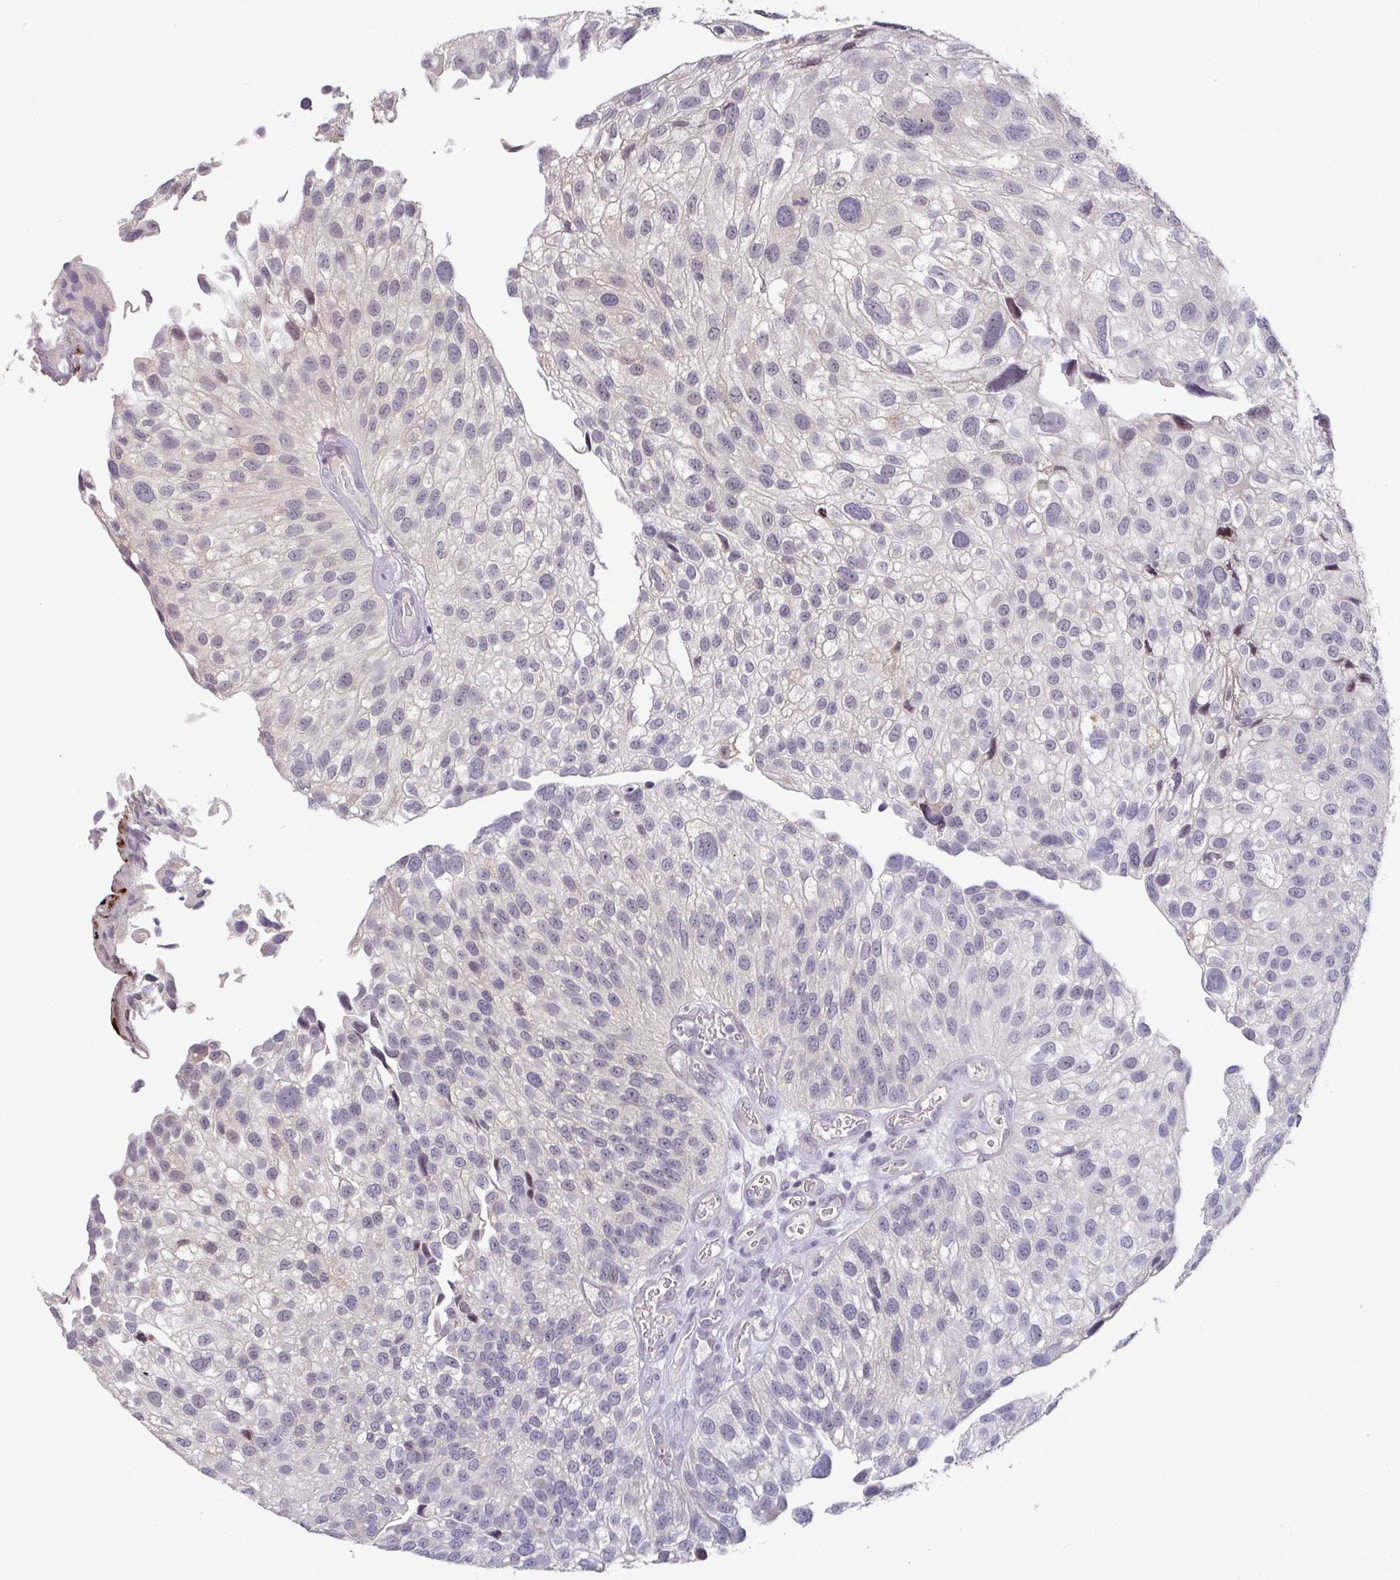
{"staining": {"intensity": "negative", "quantity": "none", "location": "none"}, "tissue": "urothelial cancer", "cell_type": "Tumor cells", "image_type": "cancer", "snomed": [{"axis": "morphology", "description": "Urothelial carcinoma, NOS"}, {"axis": "topography", "description": "Urinary bladder"}], "caption": "A high-resolution micrograph shows IHC staining of transitional cell carcinoma, which displays no significant staining in tumor cells.", "gene": "ZBTB6", "patient": {"sex": "male", "age": 87}}